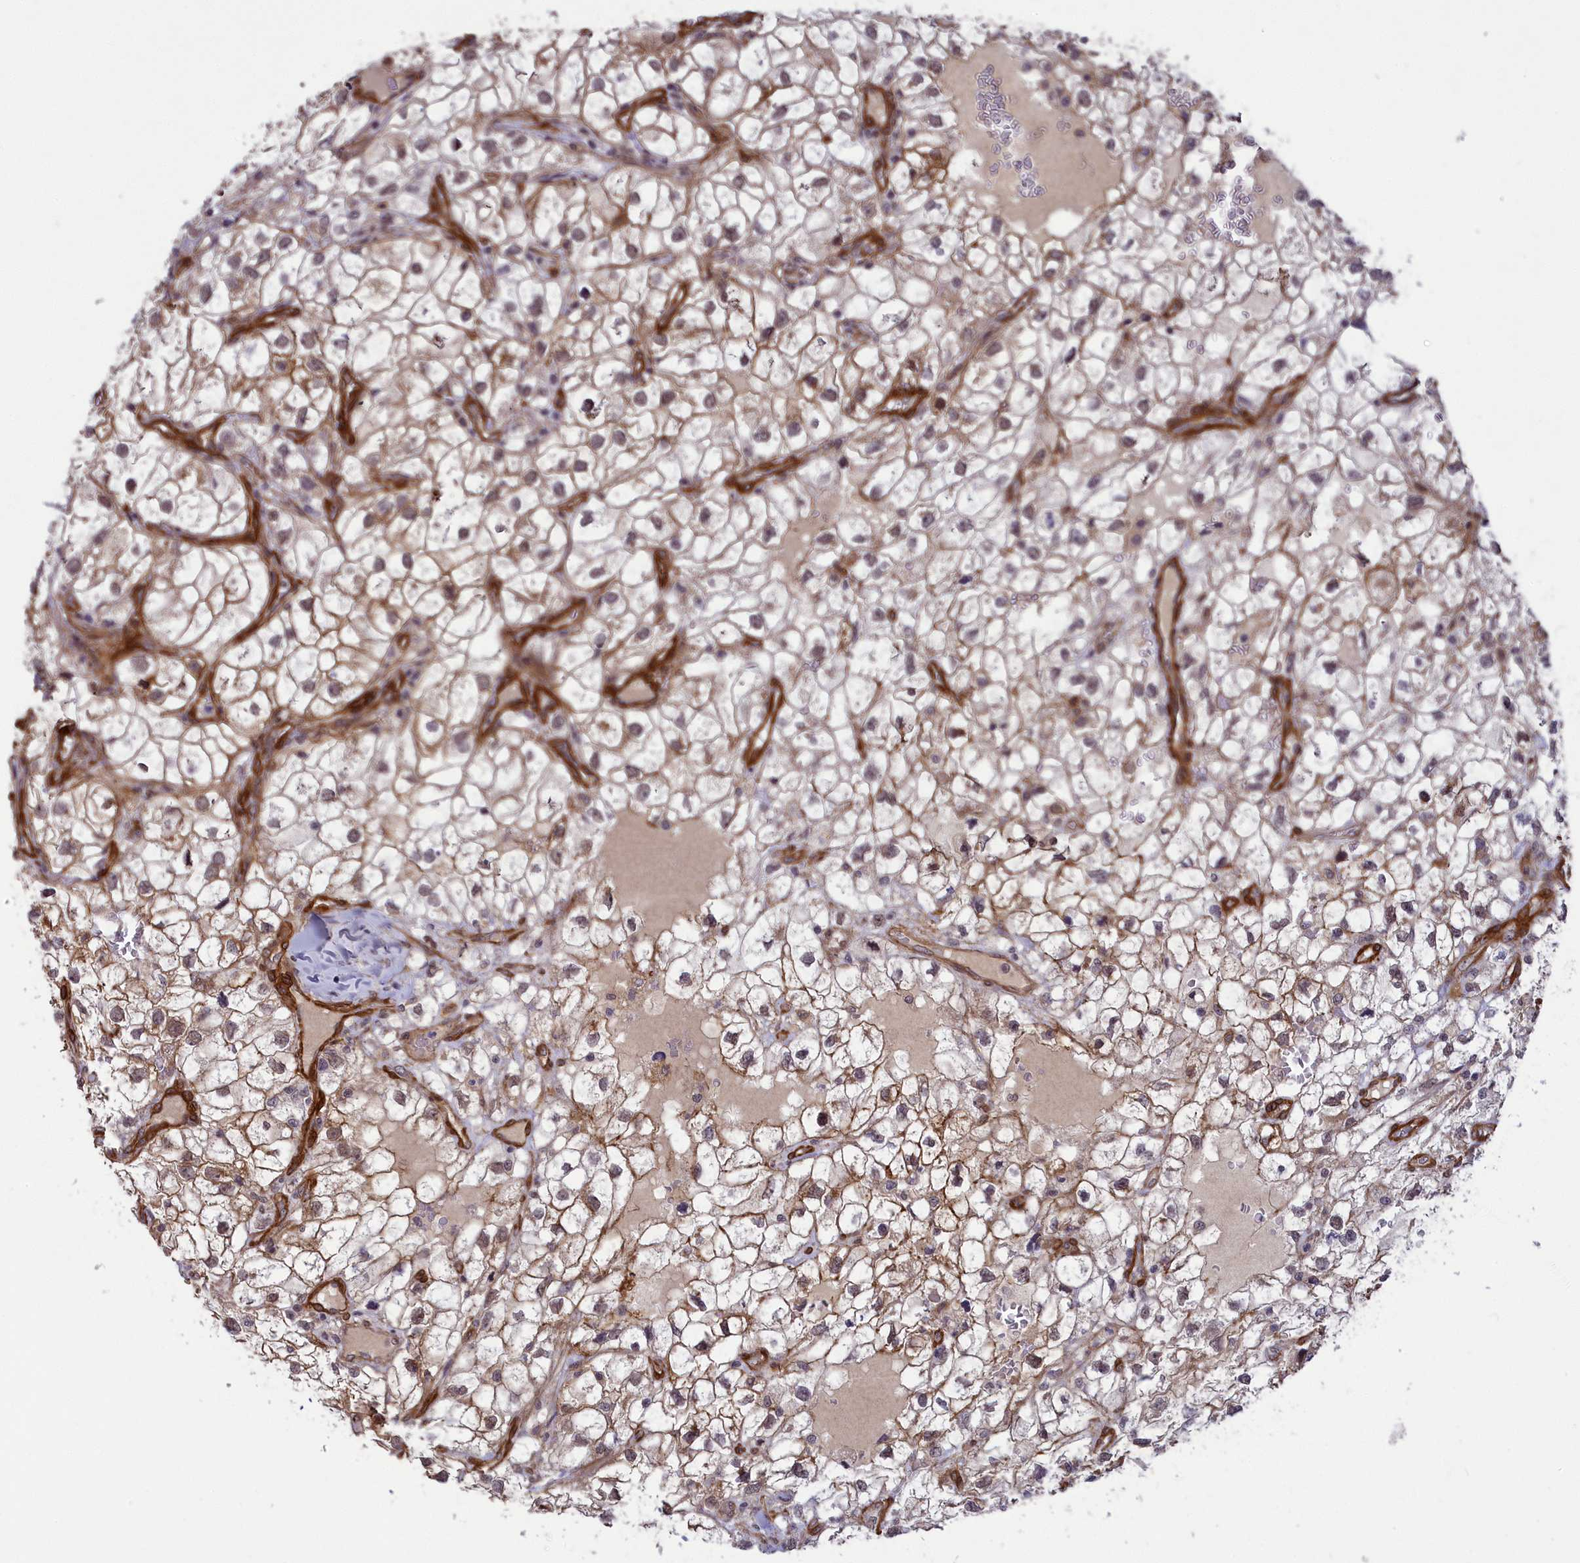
{"staining": {"intensity": "weak", "quantity": "25%-75%", "location": "cytoplasmic/membranous,nuclear"}, "tissue": "renal cancer", "cell_type": "Tumor cells", "image_type": "cancer", "snomed": [{"axis": "morphology", "description": "Adenocarcinoma, NOS"}, {"axis": "topography", "description": "Kidney"}], "caption": "This photomicrograph shows immunohistochemistry (IHC) staining of adenocarcinoma (renal), with low weak cytoplasmic/membranous and nuclear expression in about 25%-75% of tumor cells.", "gene": "TNS1", "patient": {"sex": "male", "age": 59}}